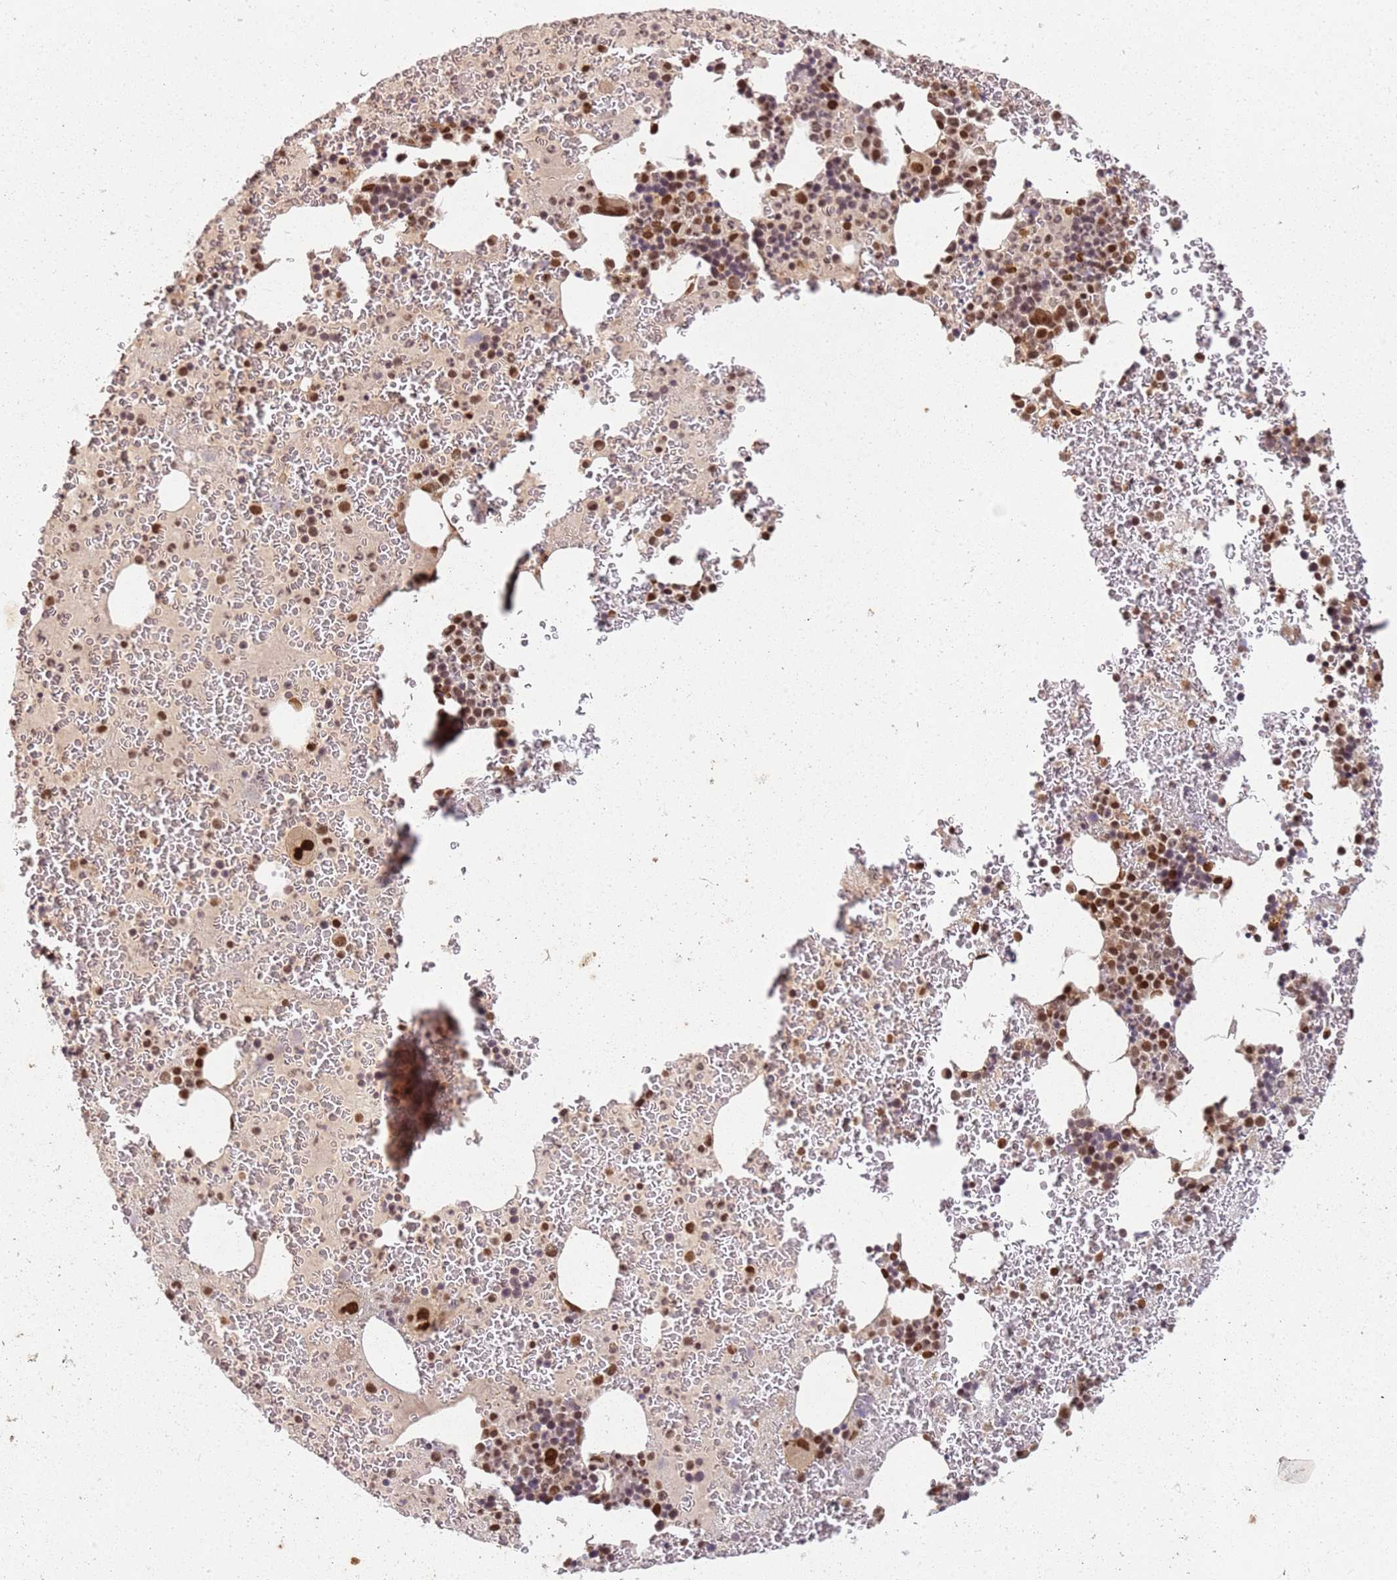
{"staining": {"intensity": "strong", "quantity": "25%-75%", "location": "nuclear"}, "tissue": "bone marrow", "cell_type": "Hematopoietic cells", "image_type": "normal", "snomed": [{"axis": "morphology", "description": "Normal tissue, NOS"}, {"axis": "topography", "description": "Bone marrow"}], "caption": "Approximately 25%-75% of hematopoietic cells in benign bone marrow reveal strong nuclear protein expression as visualized by brown immunohistochemical staining.", "gene": "TENT4A", "patient": {"sex": "male", "age": 26}}